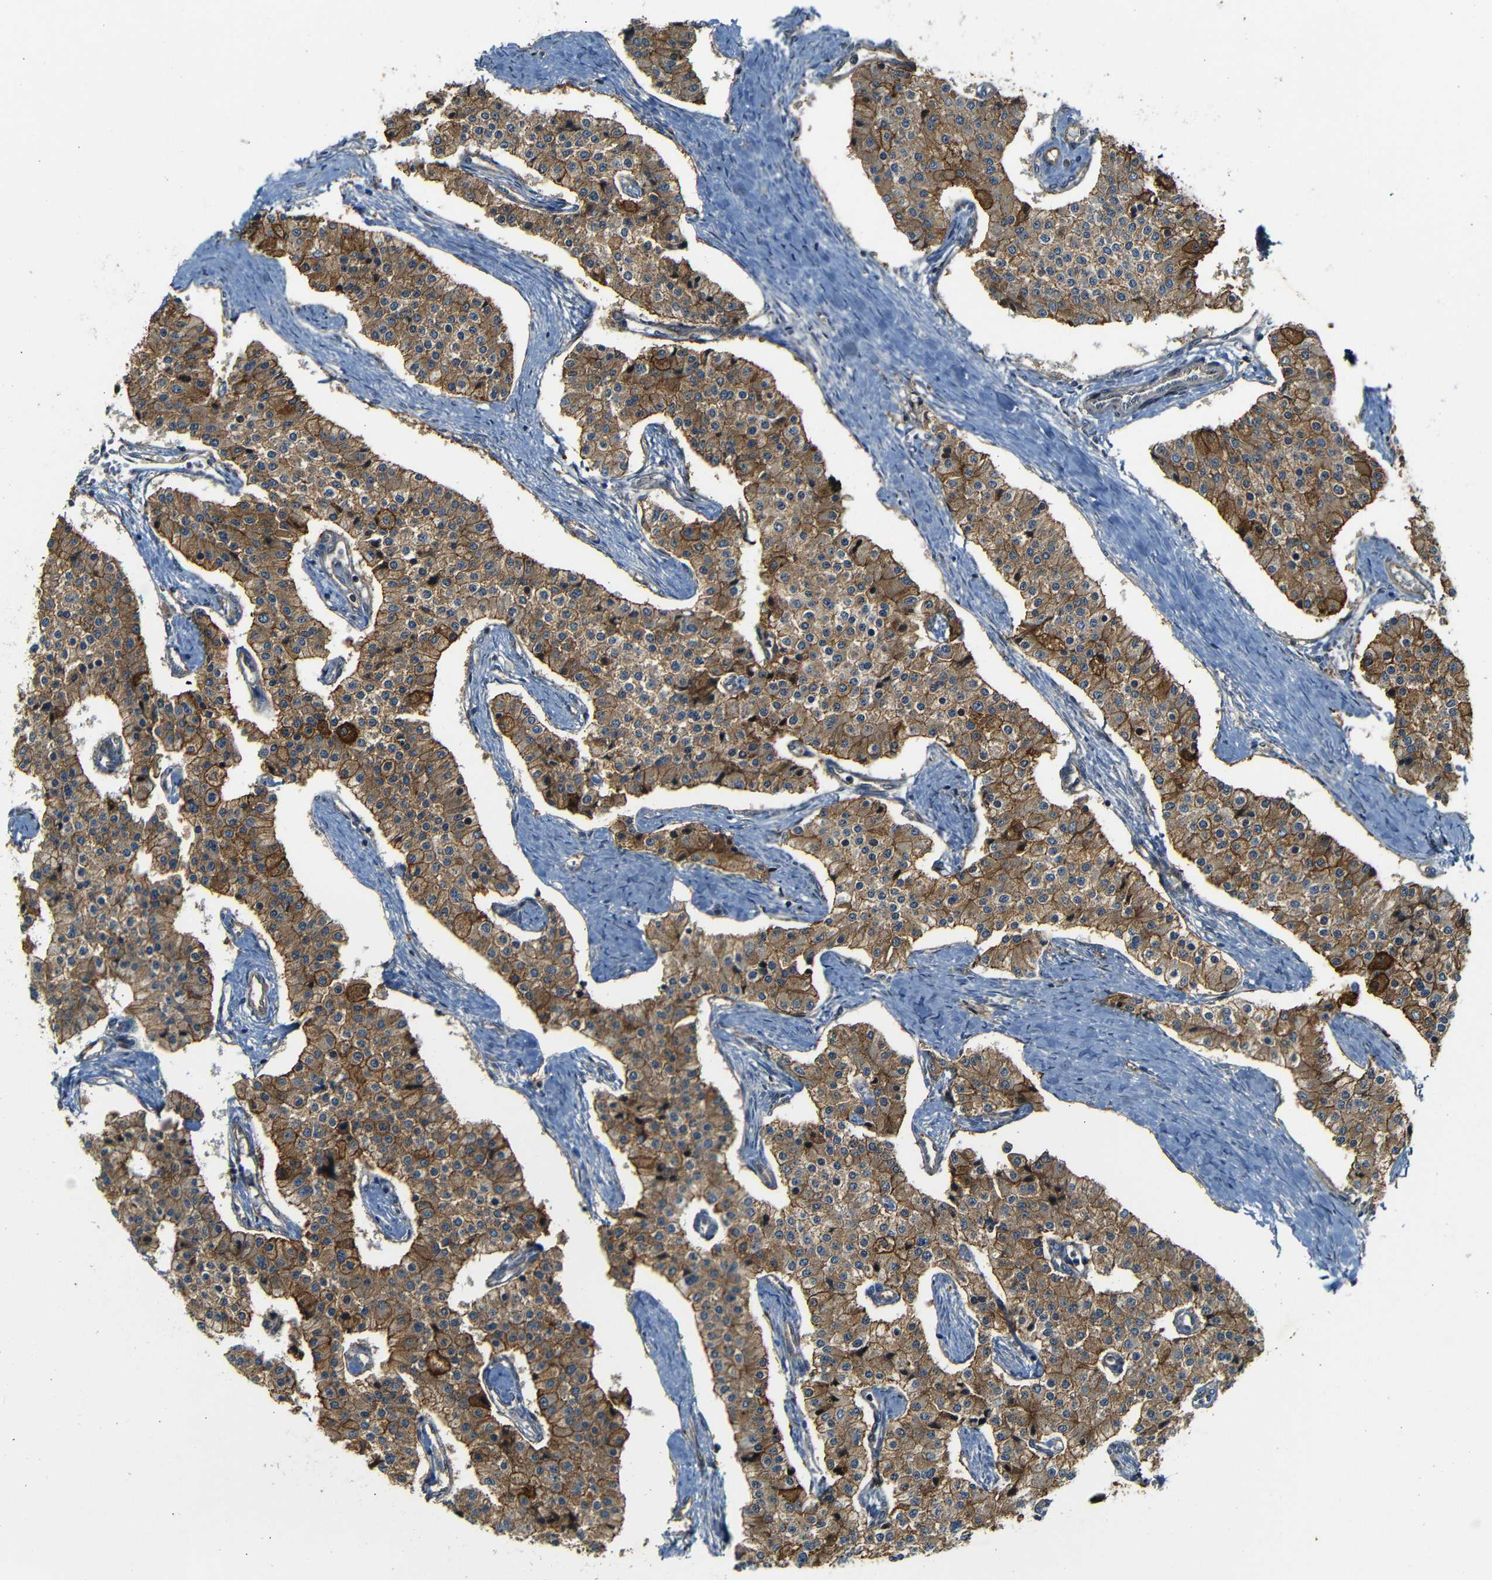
{"staining": {"intensity": "strong", "quantity": ">75%", "location": "cytoplasmic/membranous"}, "tissue": "carcinoid", "cell_type": "Tumor cells", "image_type": "cancer", "snomed": [{"axis": "morphology", "description": "Carcinoid, malignant, NOS"}, {"axis": "topography", "description": "Colon"}], "caption": "A photomicrograph of human carcinoid (malignant) stained for a protein displays strong cytoplasmic/membranous brown staining in tumor cells. Ihc stains the protein in brown and the nuclei are stained blue.", "gene": "RELL1", "patient": {"sex": "female", "age": 52}}